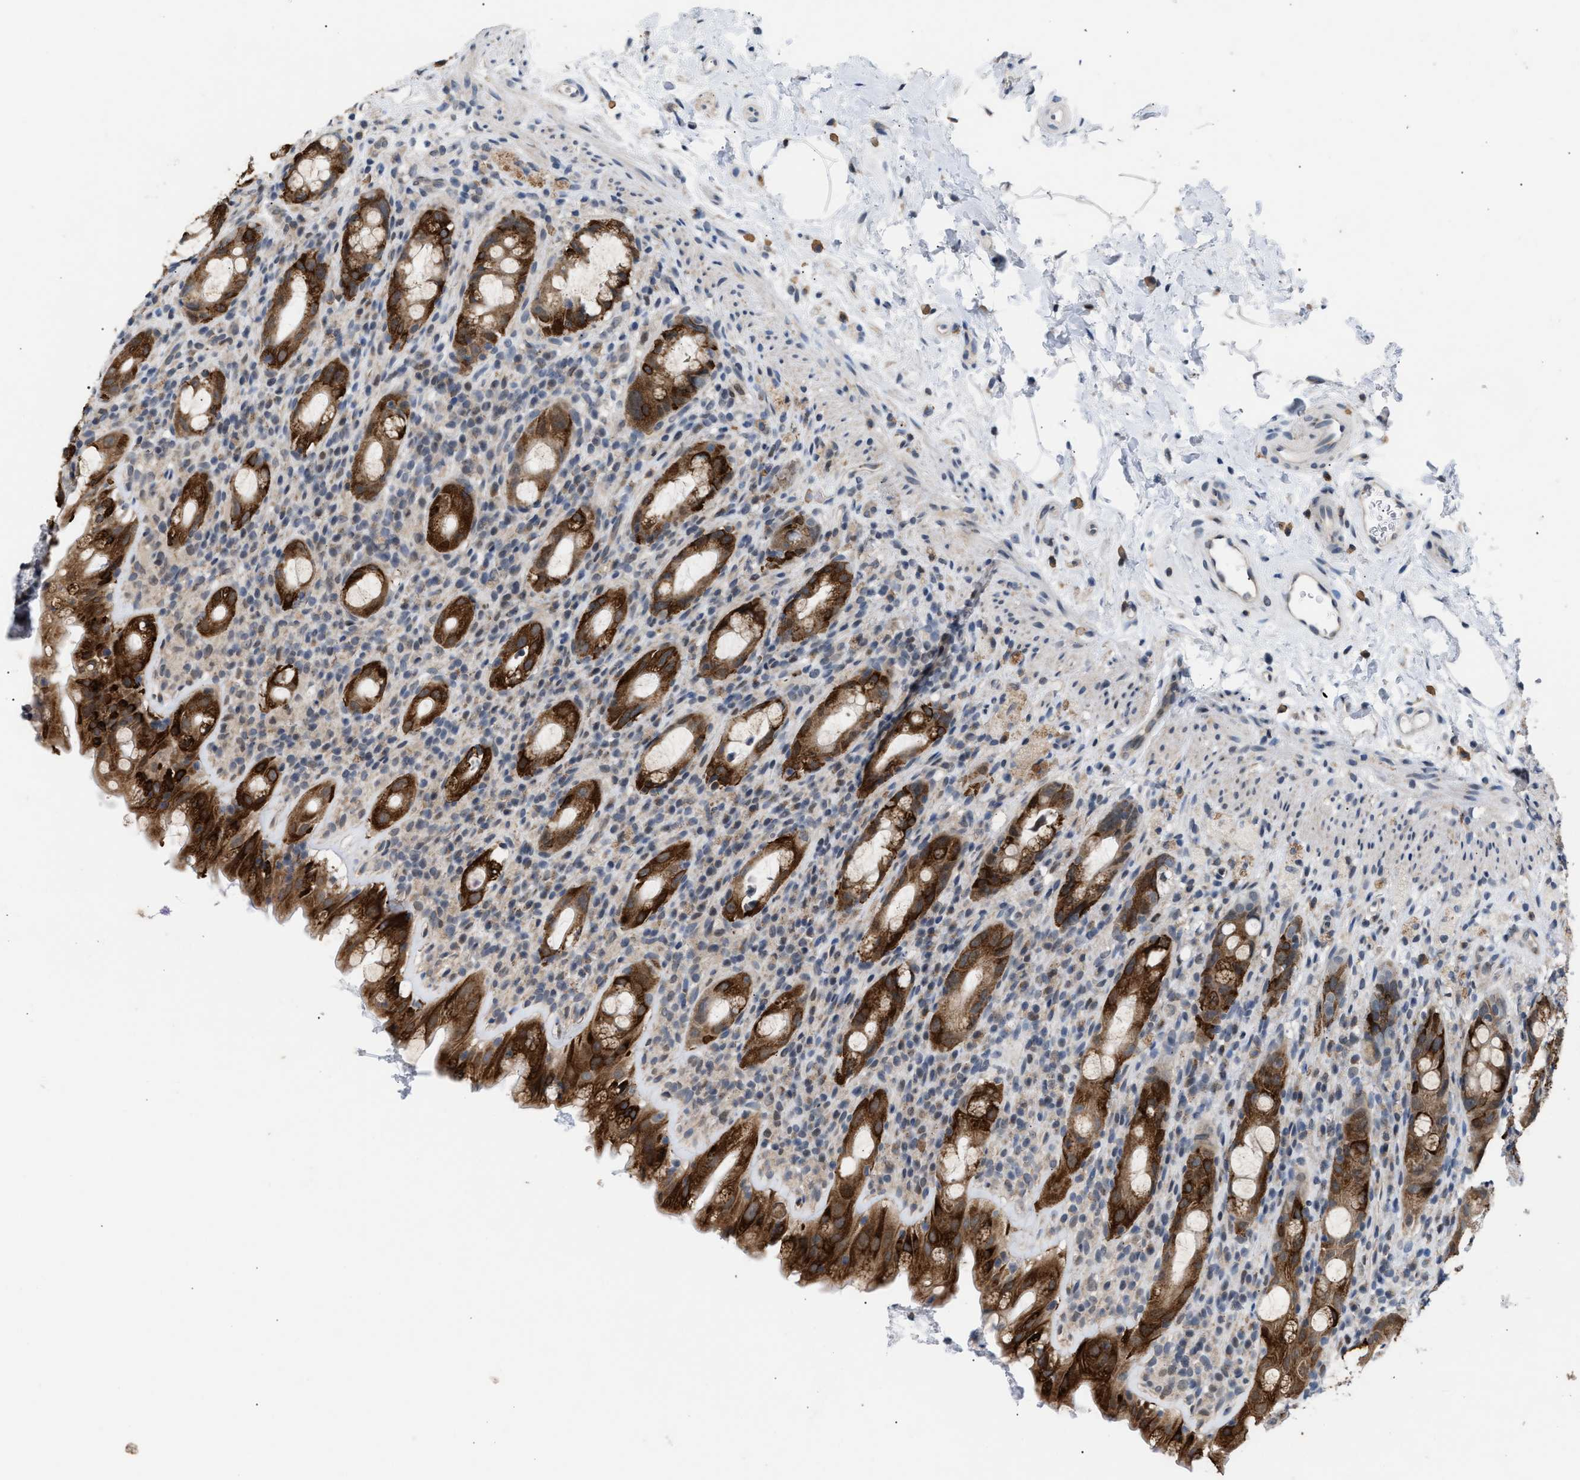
{"staining": {"intensity": "strong", "quantity": ">75%", "location": "cytoplasmic/membranous"}, "tissue": "rectum", "cell_type": "Glandular cells", "image_type": "normal", "snomed": [{"axis": "morphology", "description": "Normal tissue, NOS"}, {"axis": "topography", "description": "Rectum"}], "caption": "Rectum stained with immunohistochemistry displays strong cytoplasmic/membranous expression in about >75% of glandular cells. (DAB = brown stain, brightfield microscopy at high magnification).", "gene": "TXNRD3", "patient": {"sex": "male", "age": 44}}